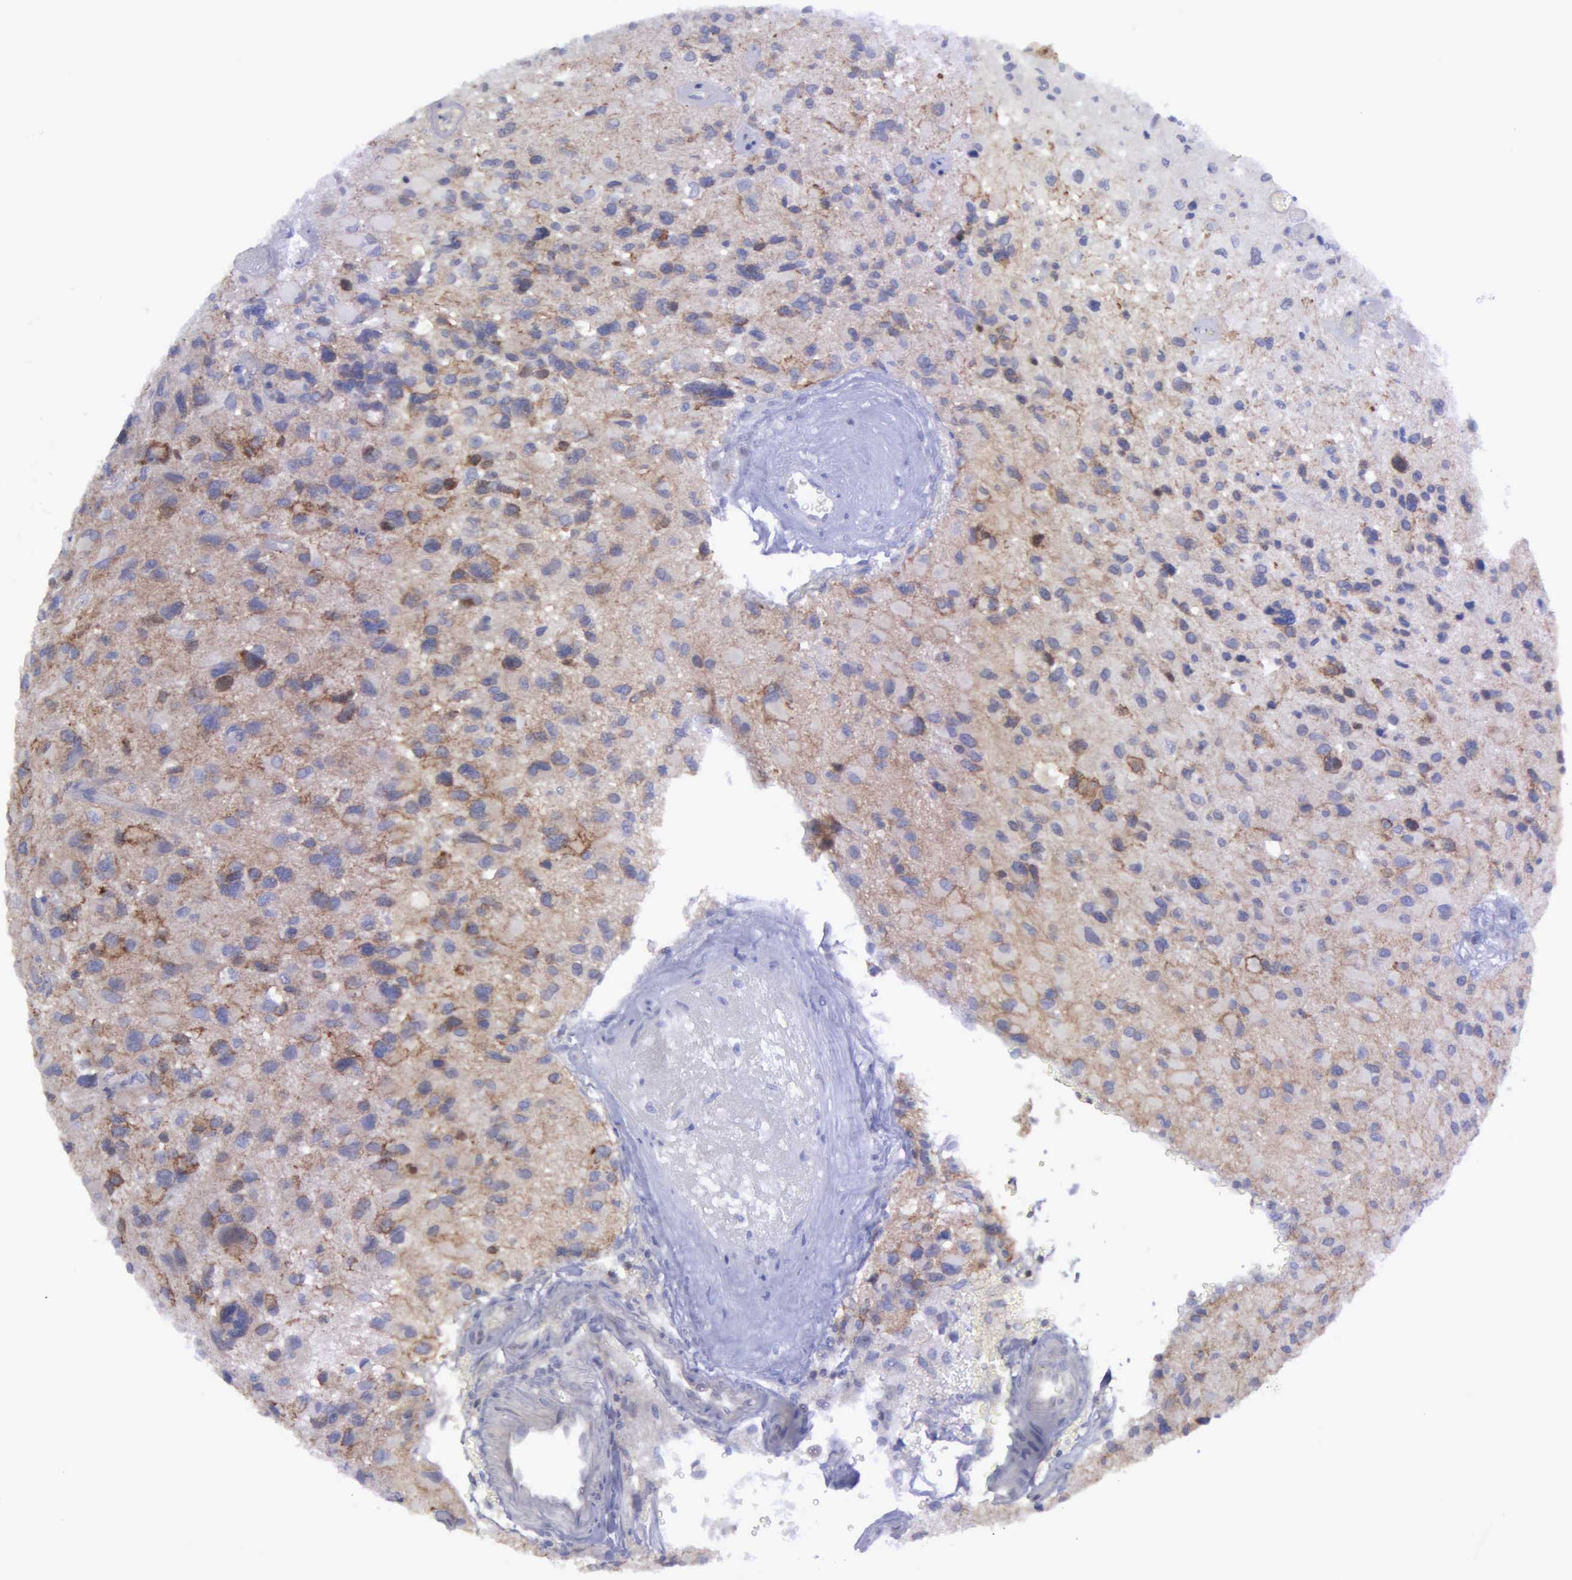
{"staining": {"intensity": "negative", "quantity": "none", "location": "none"}, "tissue": "glioma", "cell_type": "Tumor cells", "image_type": "cancer", "snomed": [{"axis": "morphology", "description": "Glioma, malignant, High grade"}, {"axis": "topography", "description": "Brain"}], "caption": "Tumor cells are negative for protein expression in human malignant high-grade glioma.", "gene": "MICAL3", "patient": {"sex": "male", "age": 69}}